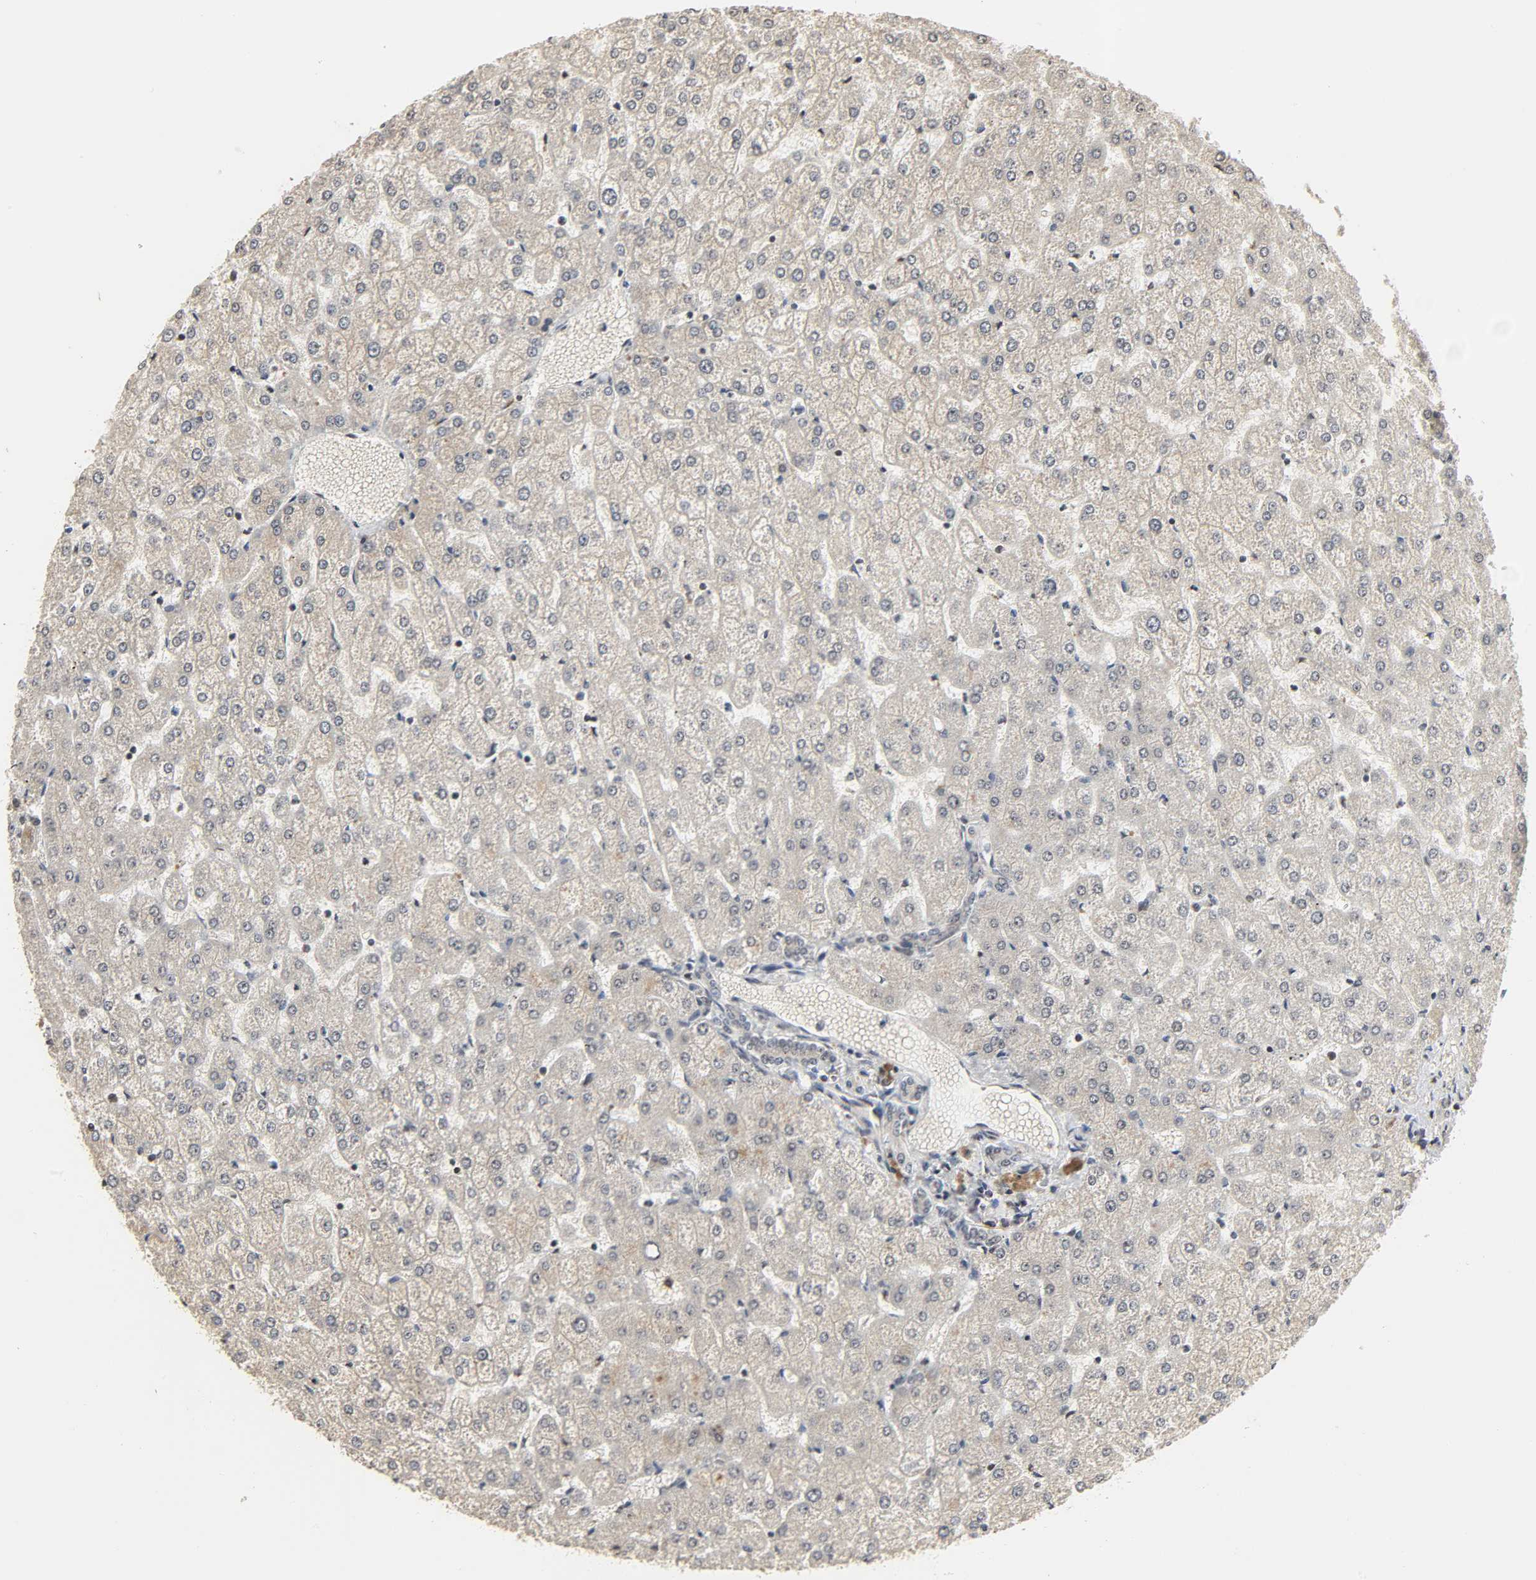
{"staining": {"intensity": "negative", "quantity": "none", "location": "none"}, "tissue": "liver", "cell_type": "Cholangiocytes", "image_type": "normal", "snomed": [{"axis": "morphology", "description": "Normal tissue, NOS"}, {"axis": "topography", "description": "Liver"}], "caption": "Normal liver was stained to show a protein in brown. There is no significant positivity in cholangiocytes. Brightfield microscopy of immunohistochemistry stained with DAB (3,3'-diaminobenzidine) (brown) and hematoxylin (blue), captured at high magnification.", "gene": "XRCC1", "patient": {"sex": "female", "age": 32}}